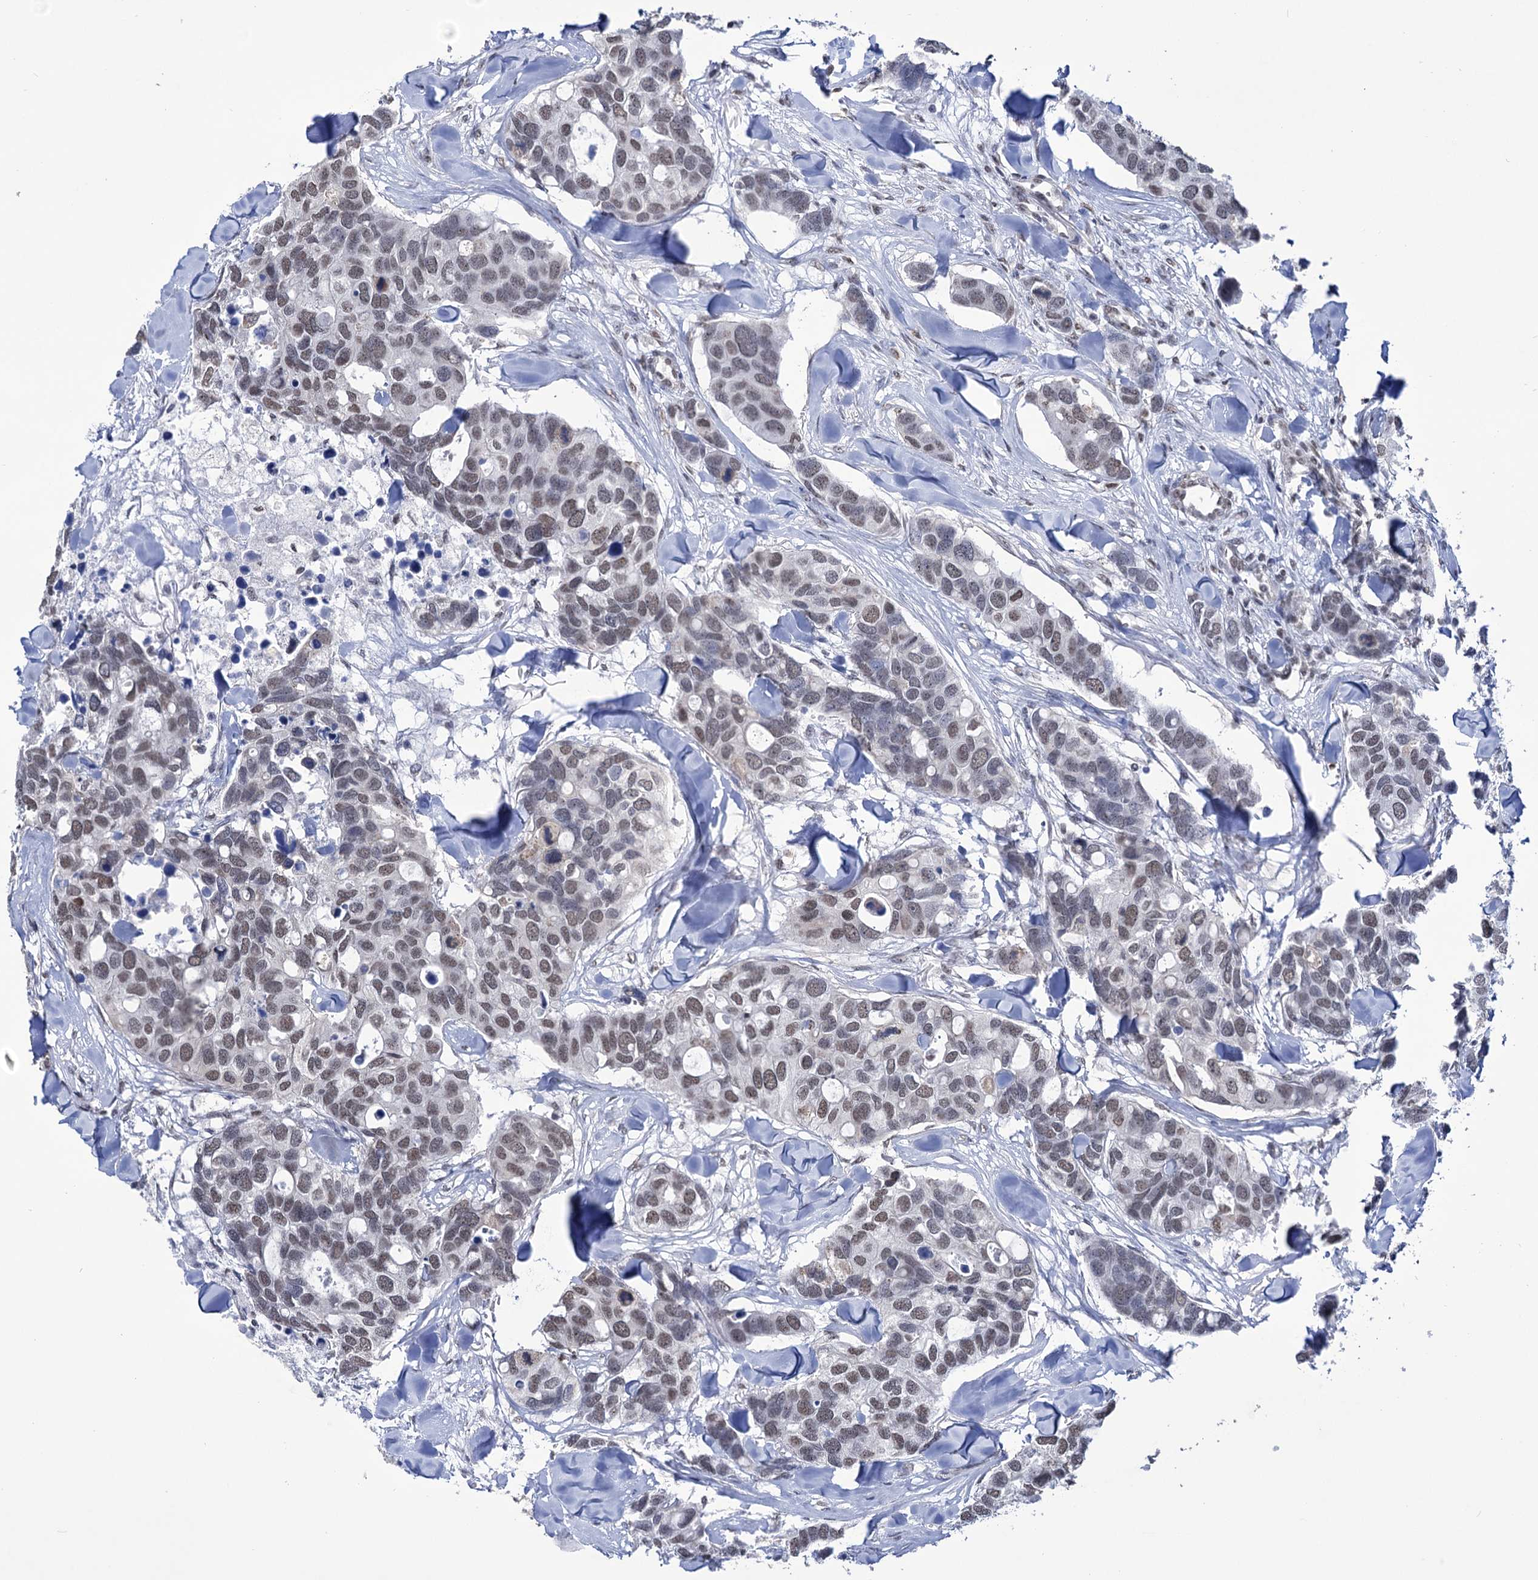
{"staining": {"intensity": "moderate", "quantity": "25%-75%", "location": "nuclear"}, "tissue": "breast cancer", "cell_type": "Tumor cells", "image_type": "cancer", "snomed": [{"axis": "morphology", "description": "Duct carcinoma"}, {"axis": "topography", "description": "Breast"}], "caption": "Protein staining displays moderate nuclear expression in approximately 25%-75% of tumor cells in breast cancer.", "gene": "ABHD10", "patient": {"sex": "female", "age": 83}}